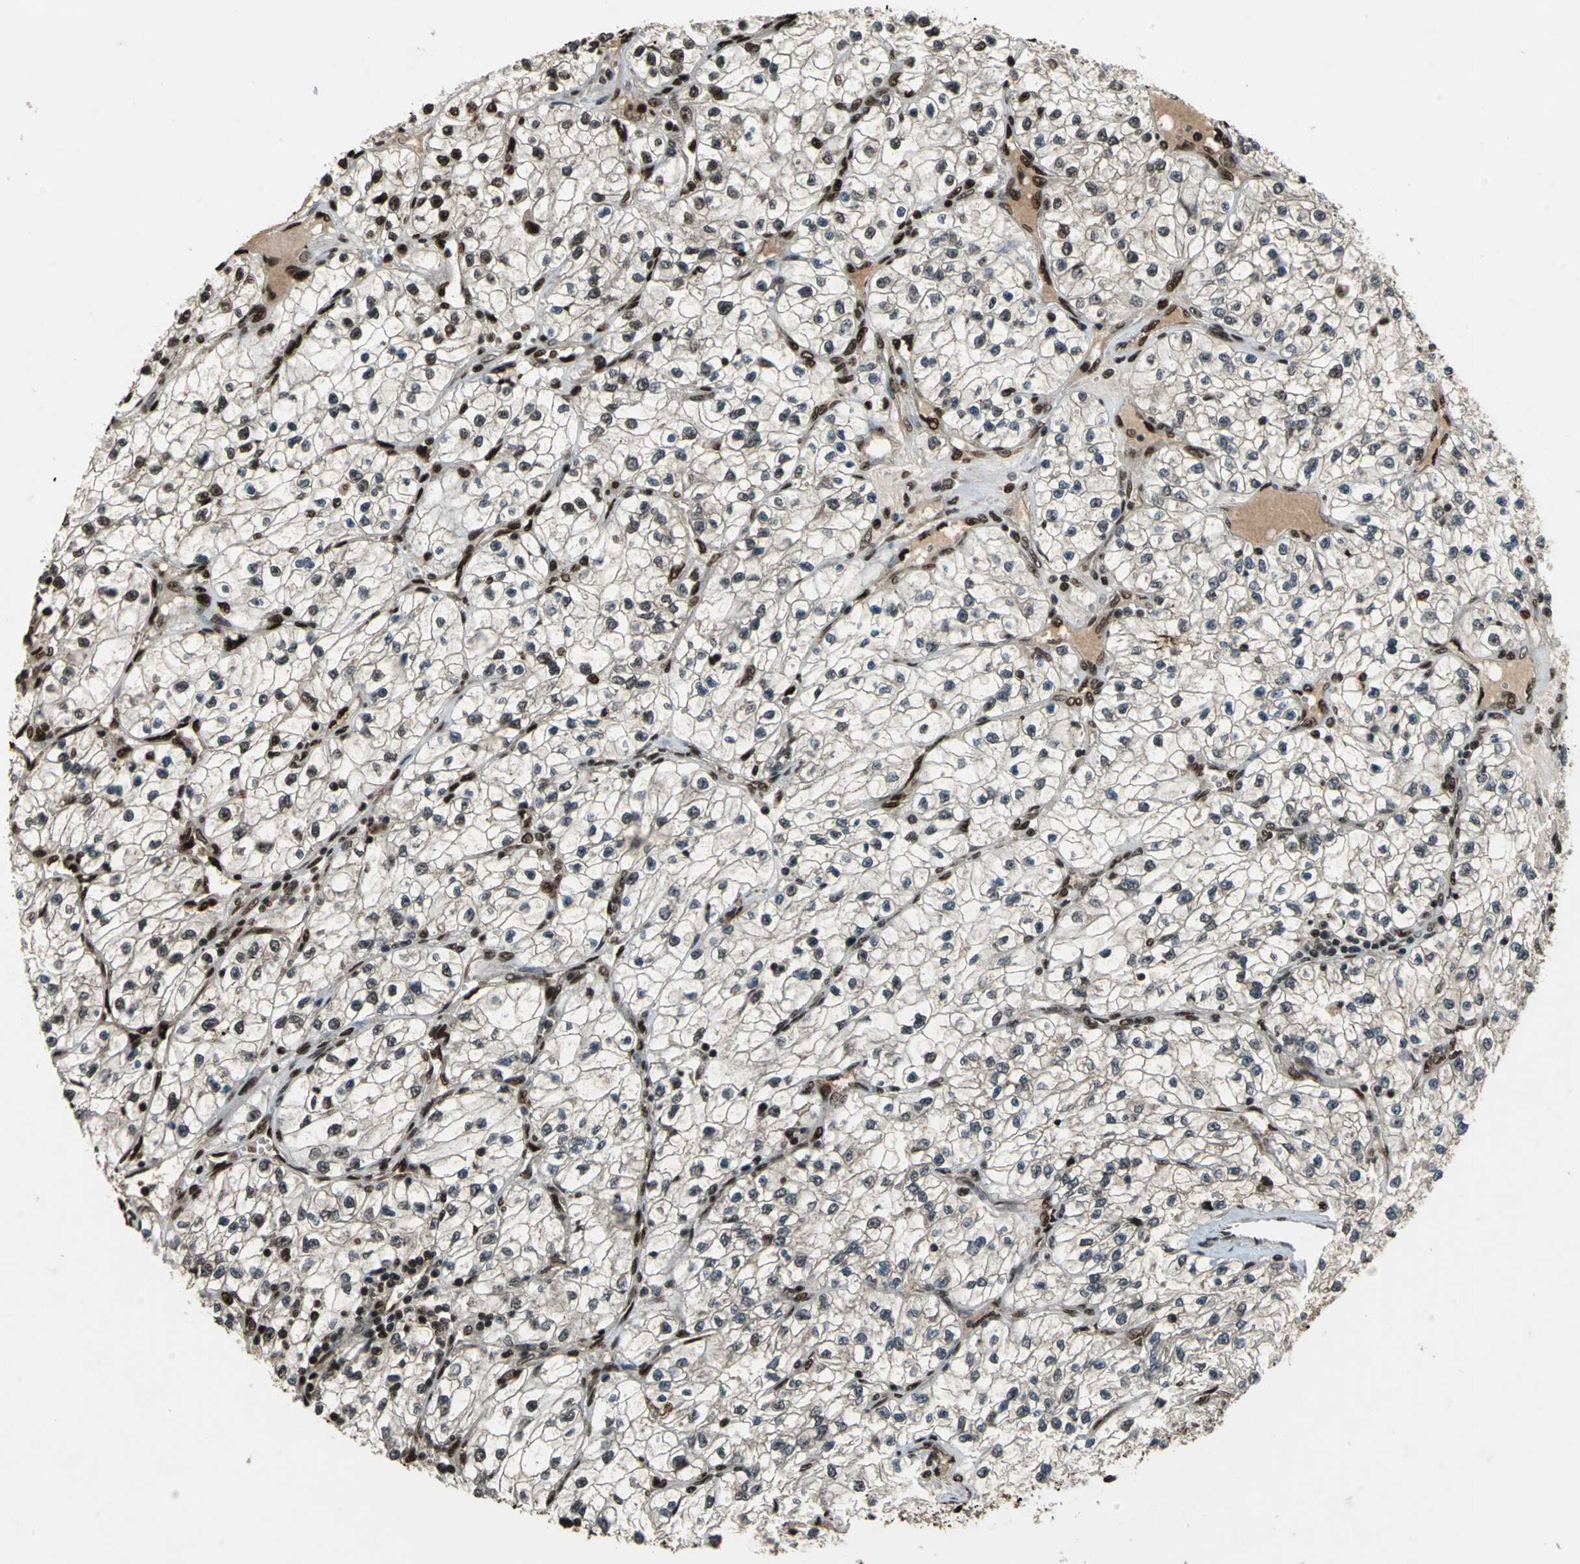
{"staining": {"intensity": "strong", "quantity": "25%-75%", "location": "nuclear"}, "tissue": "renal cancer", "cell_type": "Tumor cells", "image_type": "cancer", "snomed": [{"axis": "morphology", "description": "Adenocarcinoma, NOS"}, {"axis": "topography", "description": "Kidney"}], "caption": "An IHC micrograph of neoplastic tissue is shown. Protein staining in brown shows strong nuclear positivity in renal cancer (adenocarcinoma) within tumor cells.", "gene": "ANP32A", "patient": {"sex": "female", "age": 57}}